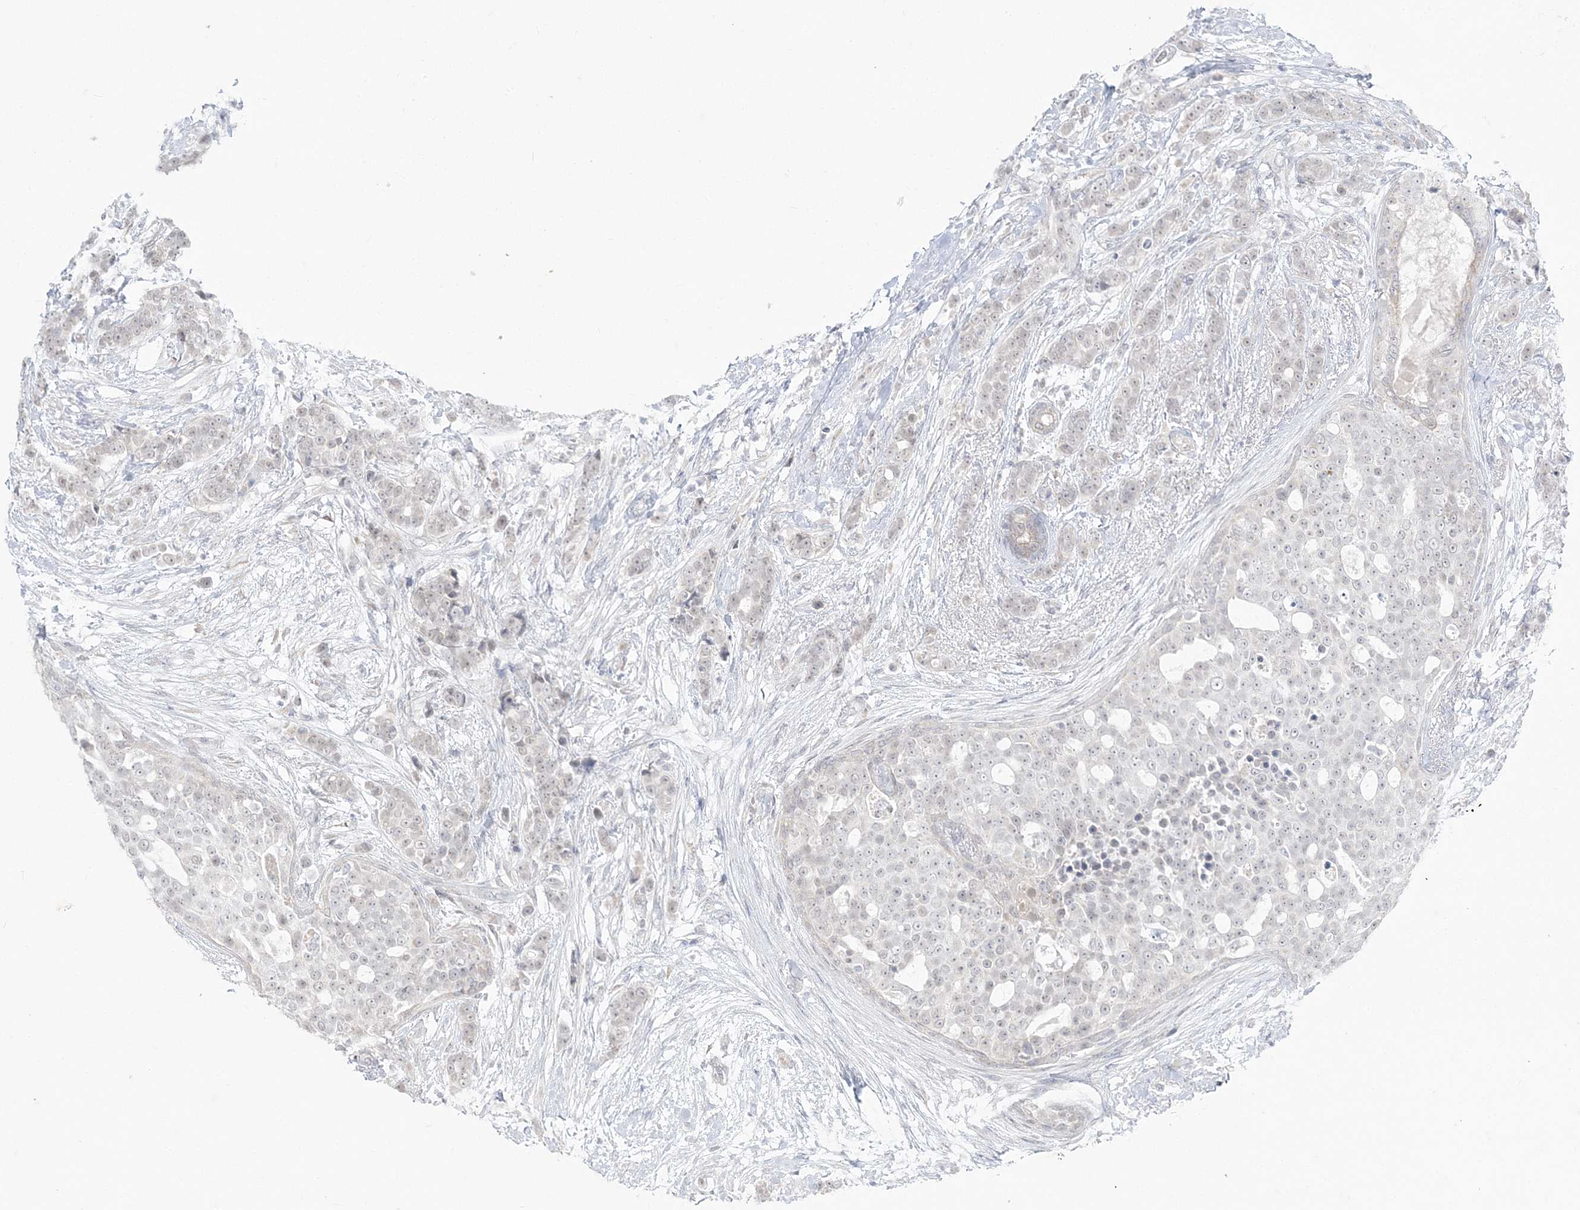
{"staining": {"intensity": "negative", "quantity": "none", "location": "none"}, "tissue": "breast cancer", "cell_type": "Tumor cells", "image_type": "cancer", "snomed": [{"axis": "morphology", "description": "Lobular carcinoma"}, {"axis": "topography", "description": "Breast"}], "caption": "This is an immunohistochemistry (IHC) photomicrograph of breast cancer. There is no staining in tumor cells.", "gene": "ZC3H6", "patient": {"sex": "female", "age": 51}}